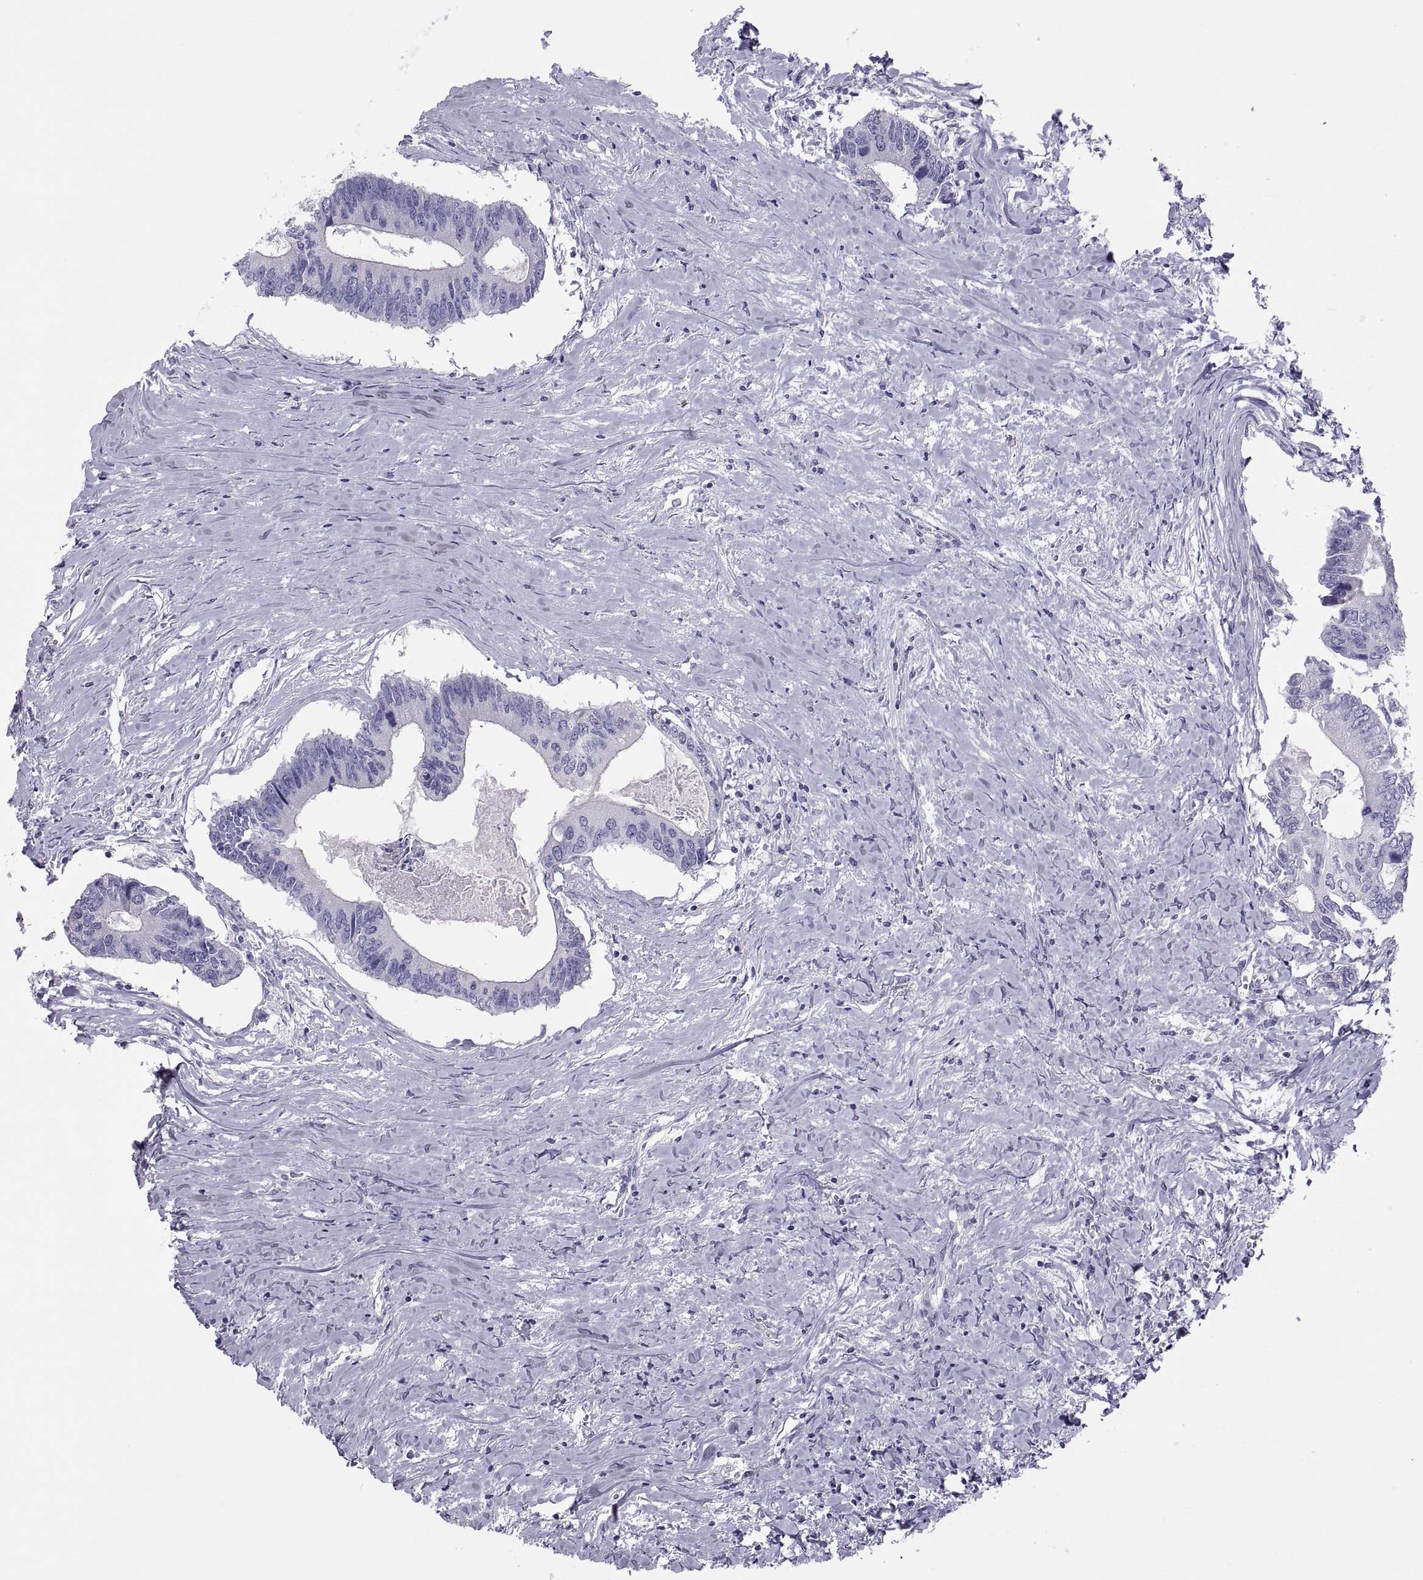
{"staining": {"intensity": "negative", "quantity": "none", "location": "none"}, "tissue": "colorectal cancer", "cell_type": "Tumor cells", "image_type": "cancer", "snomed": [{"axis": "morphology", "description": "Adenocarcinoma, NOS"}, {"axis": "topography", "description": "Colon"}], "caption": "Tumor cells are negative for protein expression in human colorectal adenocarcinoma.", "gene": "RNASE12", "patient": {"sex": "male", "age": 53}}